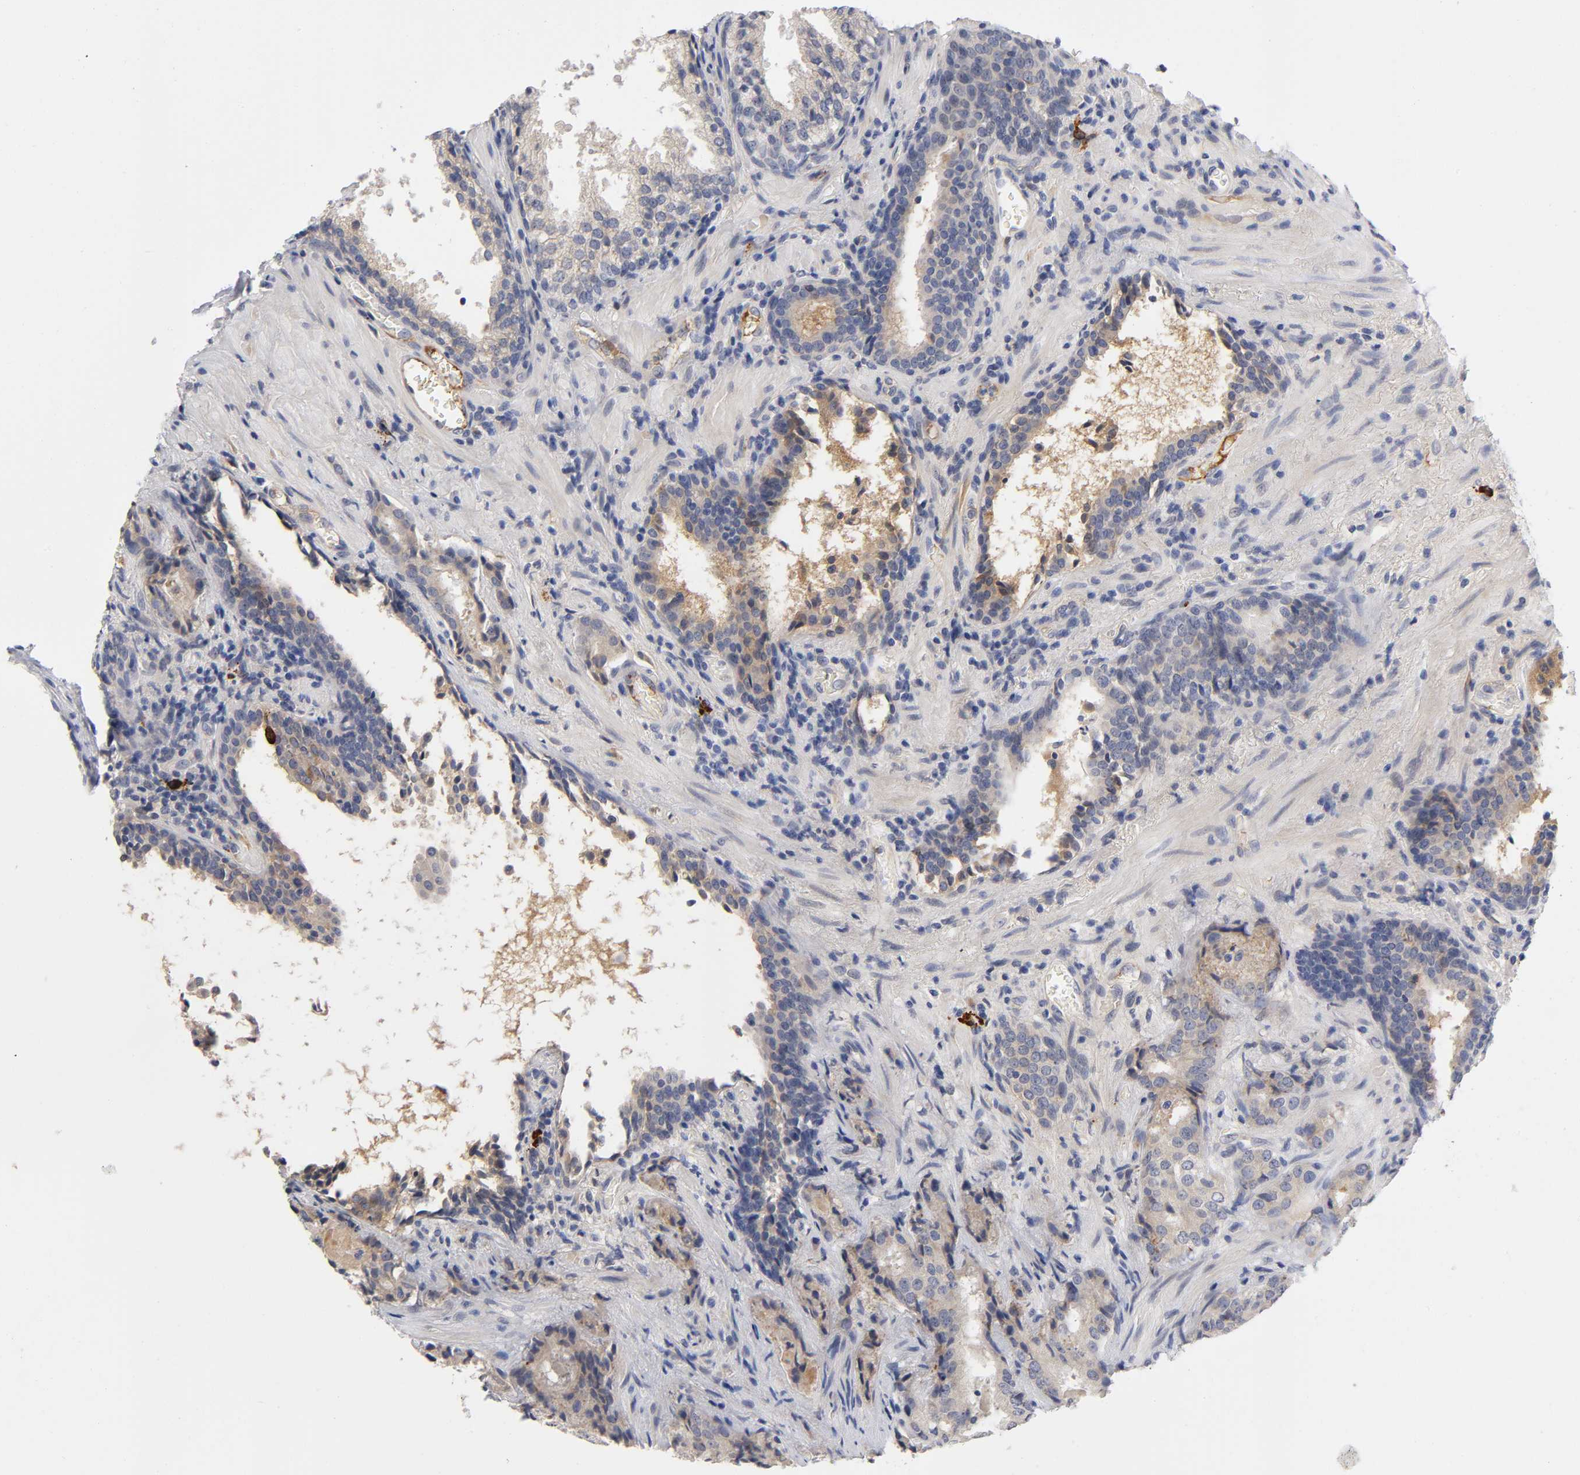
{"staining": {"intensity": "weak", "quantity": ">75%", "location": "cytoplasmic/membranous"}, "tissue": "prostate cancer", "cell_type": "Tumor cells", "image_type": "cancer", "snomed": [{"axis": "morphology", "description": "Adenocarcinoma, High grade"}, {"axis": "topography", "description": "Prostate"}], "caption": "Protein analysis of high-grade adenocarcinoma (prostate) tissue reveals weak cytoplasmic/membranous staining in approximately >75% of tumor cells. (DAB (3,3'-diaminobenzidine) = brown stain, brightfield microscopy at high magnification).", "gene": "NOVA1", "patient": {"sex": "male", "age": 58}}